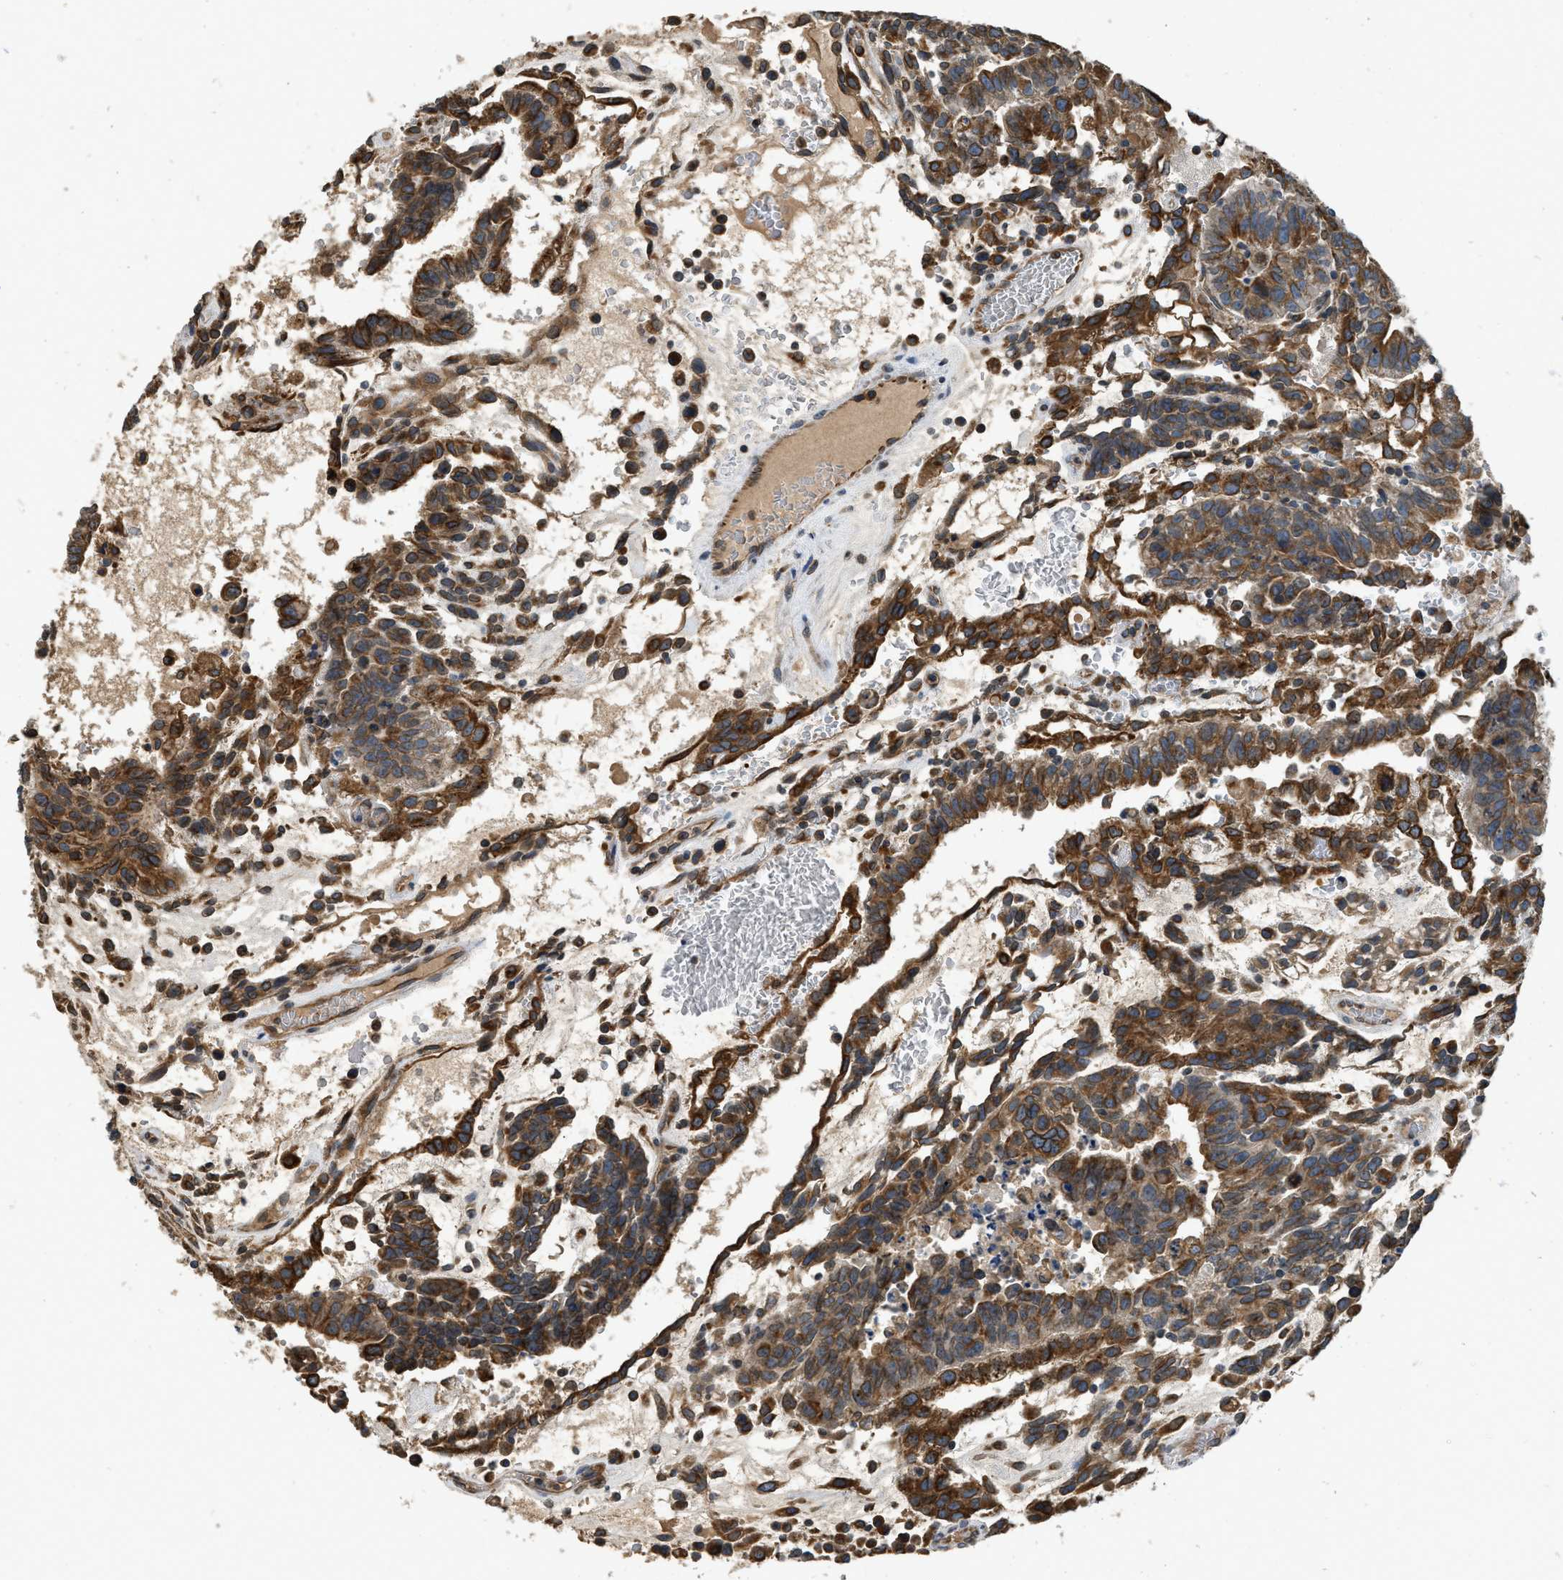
{"staining": {"intensity": "moderate", "quantity": ">75%", "location": "cytoplasmic/membranous"}, "tissue": "testis cancer", "cell_type": "Tumor cells", "image_type": "cancer", "snomed": [{"axis": "morphology", "description": "Seminoma, NOS"}, {"axis": "morphology", "description": "Carcinoma, Embryonal, NOS"}, {"axis": "topography", "description": "Testis"}], "caption": "Tumor cells demonstrate medium levels of moderate cytoplasmic/membranous staining in about >75% of cells in testis cancer.", "gene": "BCAP31", "patient": {"sex": "male", "age": 52}}